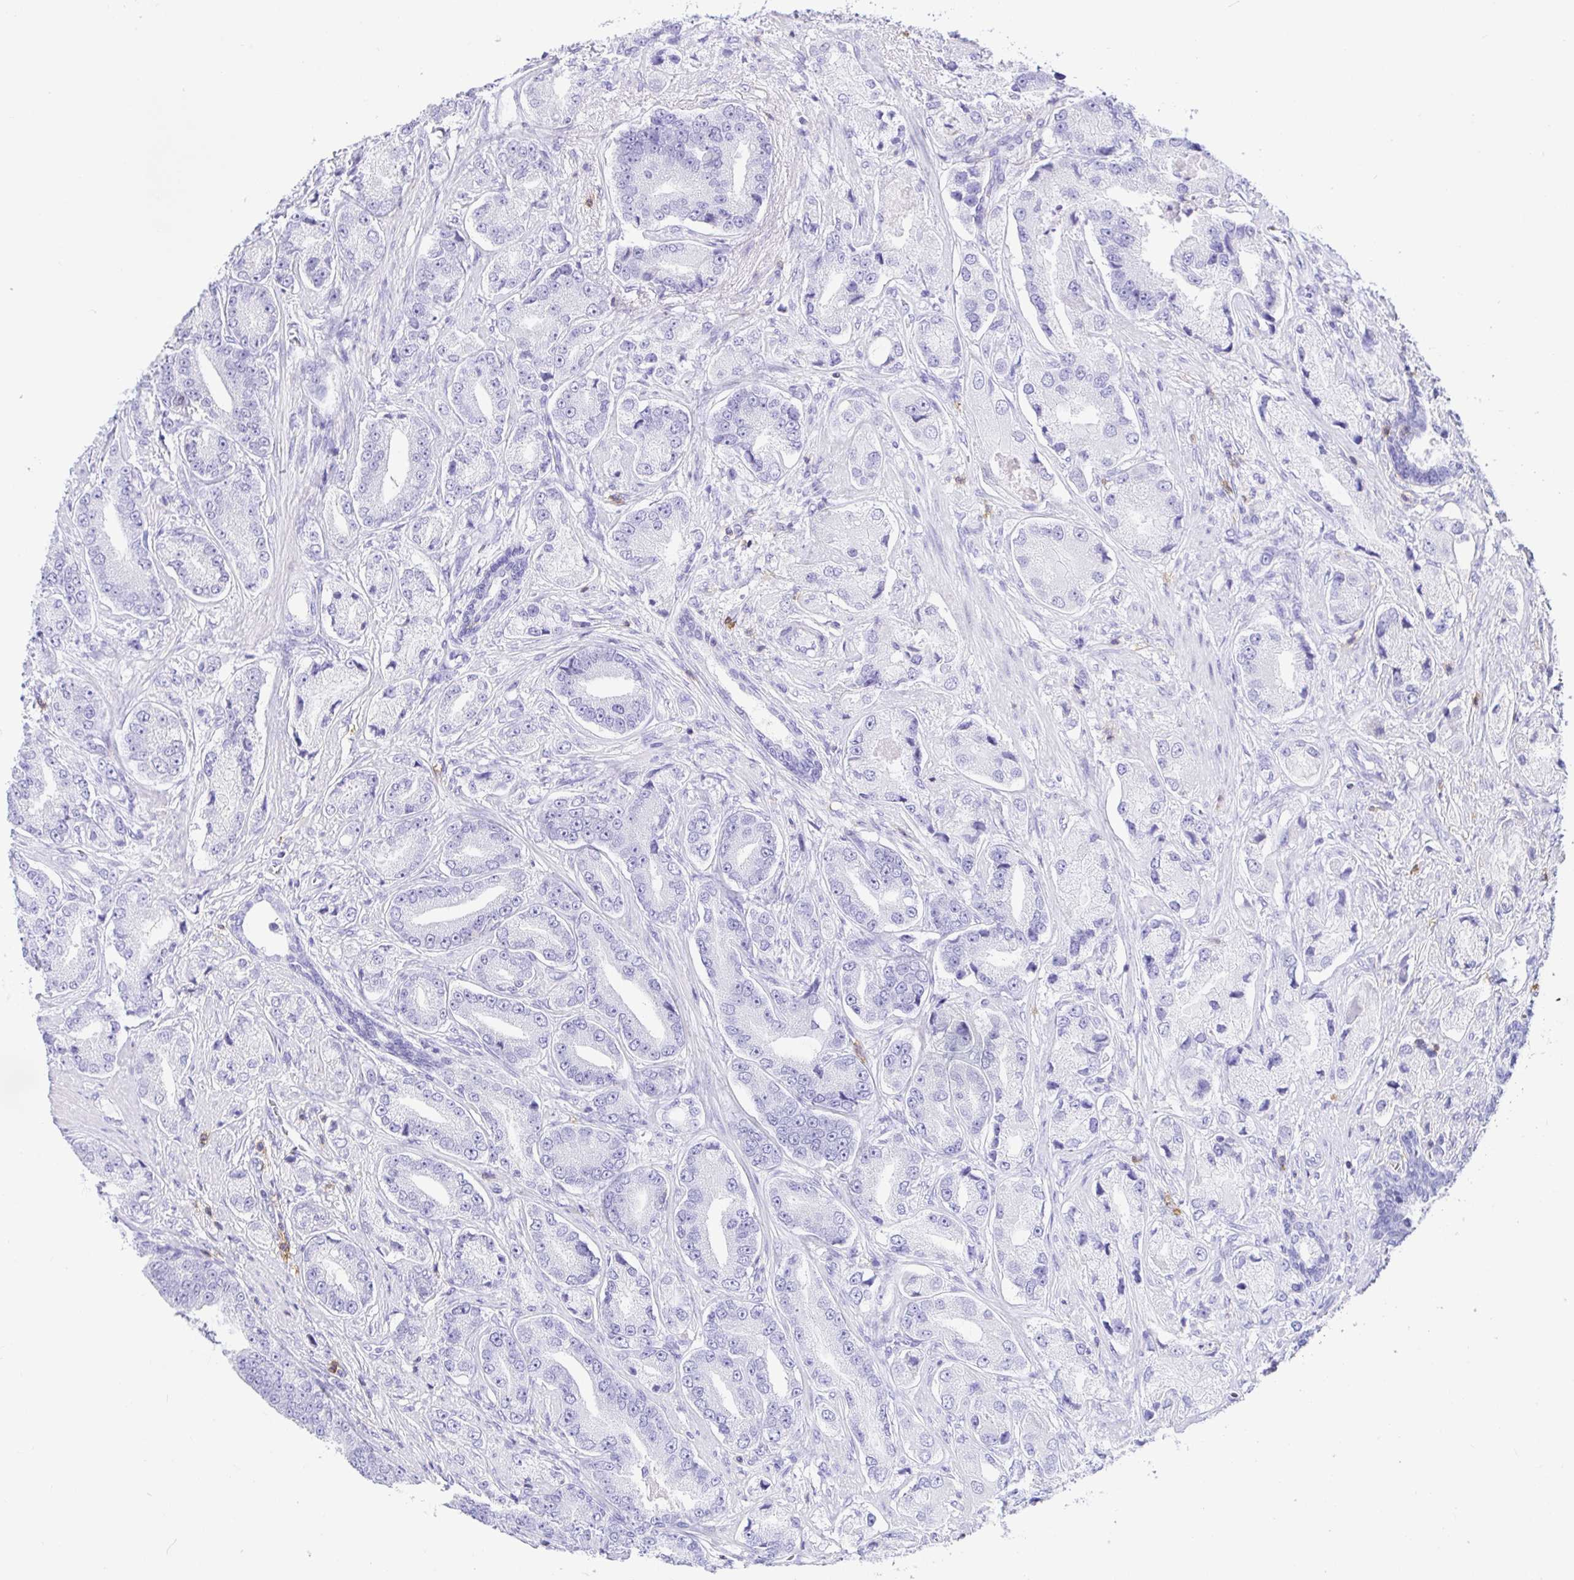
{"staining": {"intensity": "negative", "quantity": "none", "location": "none"}, "tissue": "prostate cancer", "cell_type": "Tumor cells", "image_type": "cancer", "snomed": [{"axis": "morphology", "description": "Adenocarcinoma, High grade"}, {"axis": "topography", "description": "Prostate and seminal vesicle, NOS"}], "caption": "Image shows no protein staining in tumor cells of prostate high-grade adenocarcinoma tissue.", "gene": "CD5", "patient": {"sex": "male", "age": 61}}